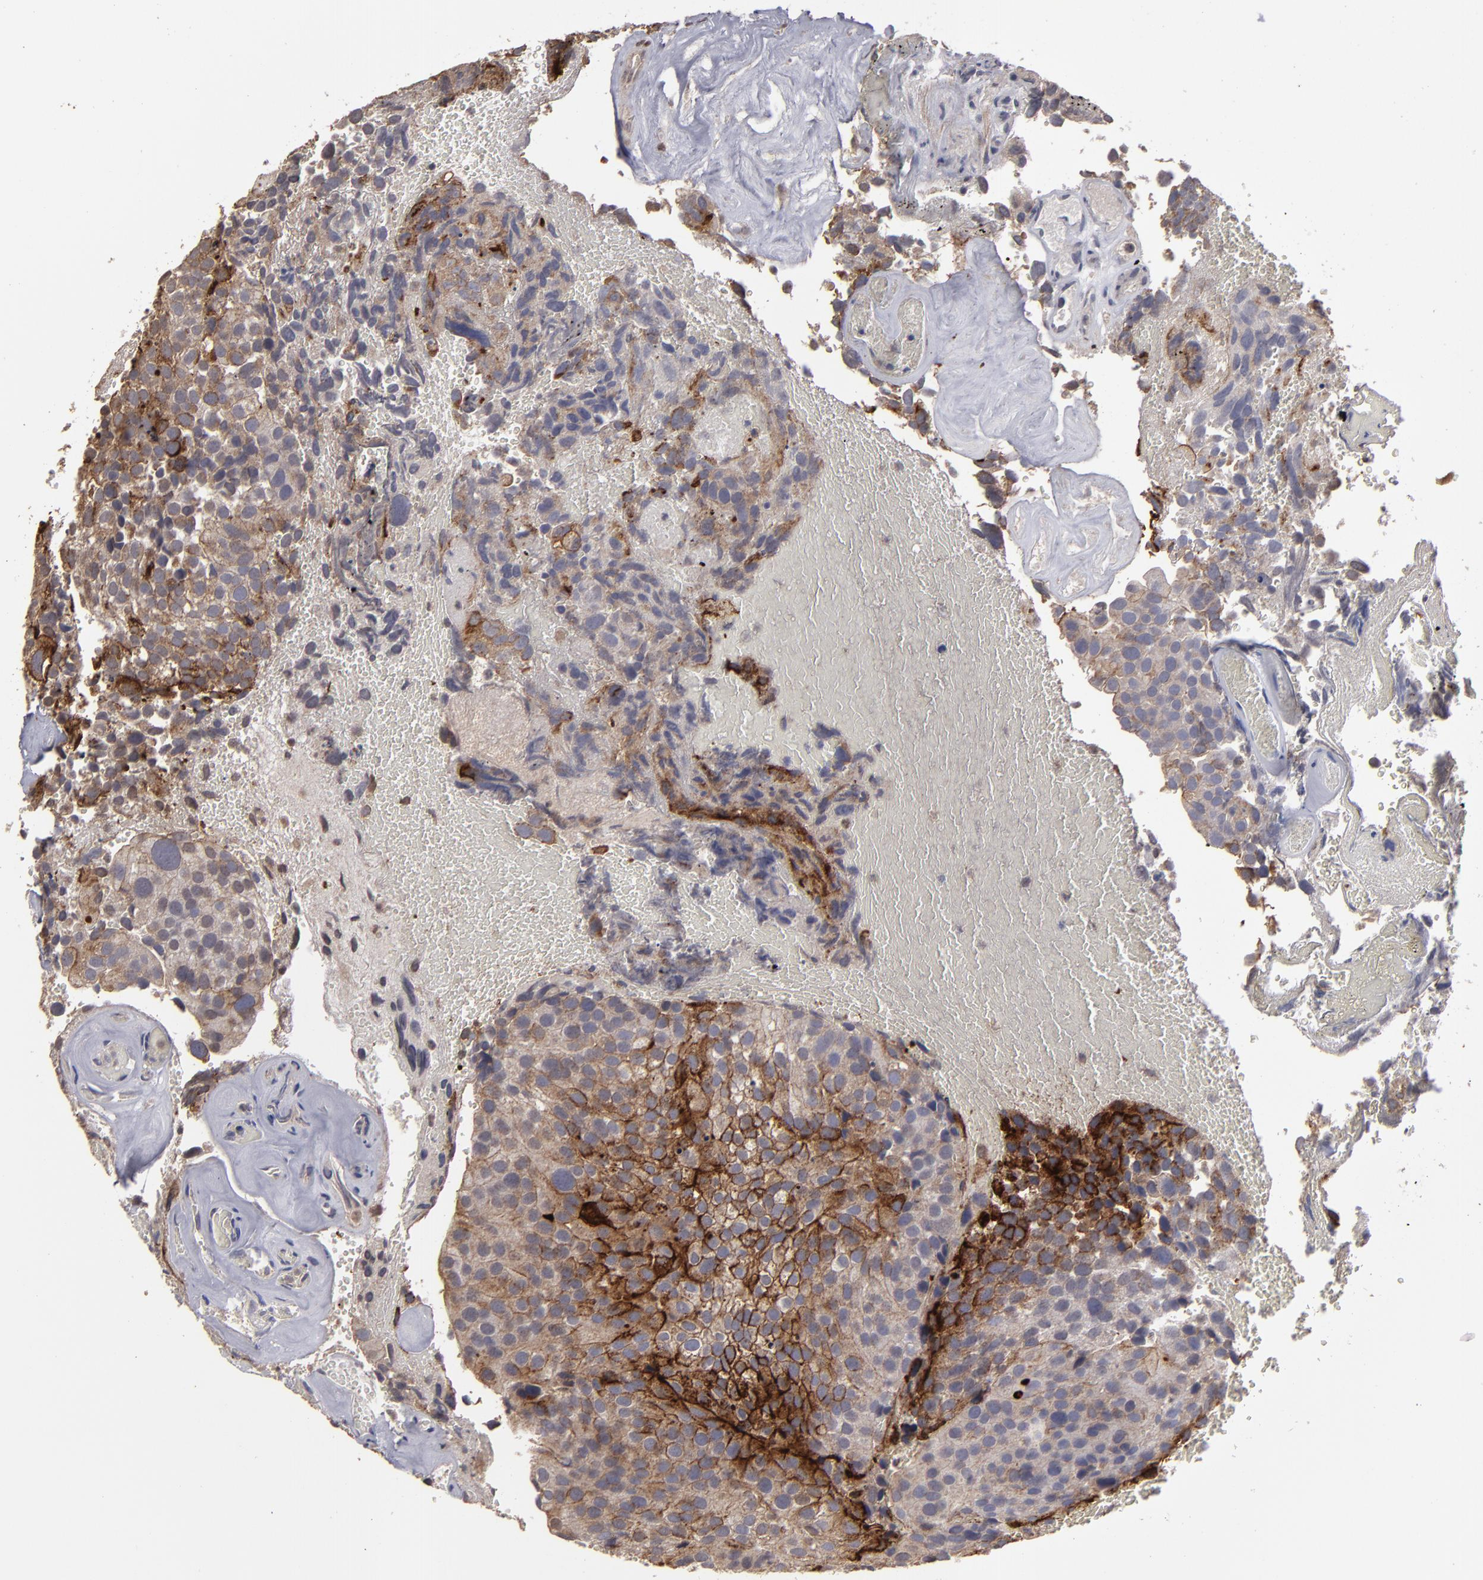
{"staining": {"intensity": "moderate", "quantity": ">75%", "location": "cytoplasmic/membranous"}, "tissue": "urothelial cancer", "cell_type": "Tumor cells", "image_type": "cancer", "snomed": [{"axis": "morphology", "description": "Urothelial carcinoma, High grade"}, {"axis": "topography", "description": "Urinary bladder"}], "caption": "This histopathology image displays immunohistochemistry (IHC) staining of human urothelial carcinoma (high-grade), with medium moderate cytoplasmic/membranous positivity in about >75% of tumor cells.", "gene": "CD55", "patient": {"sex": "male", "age": 72}}